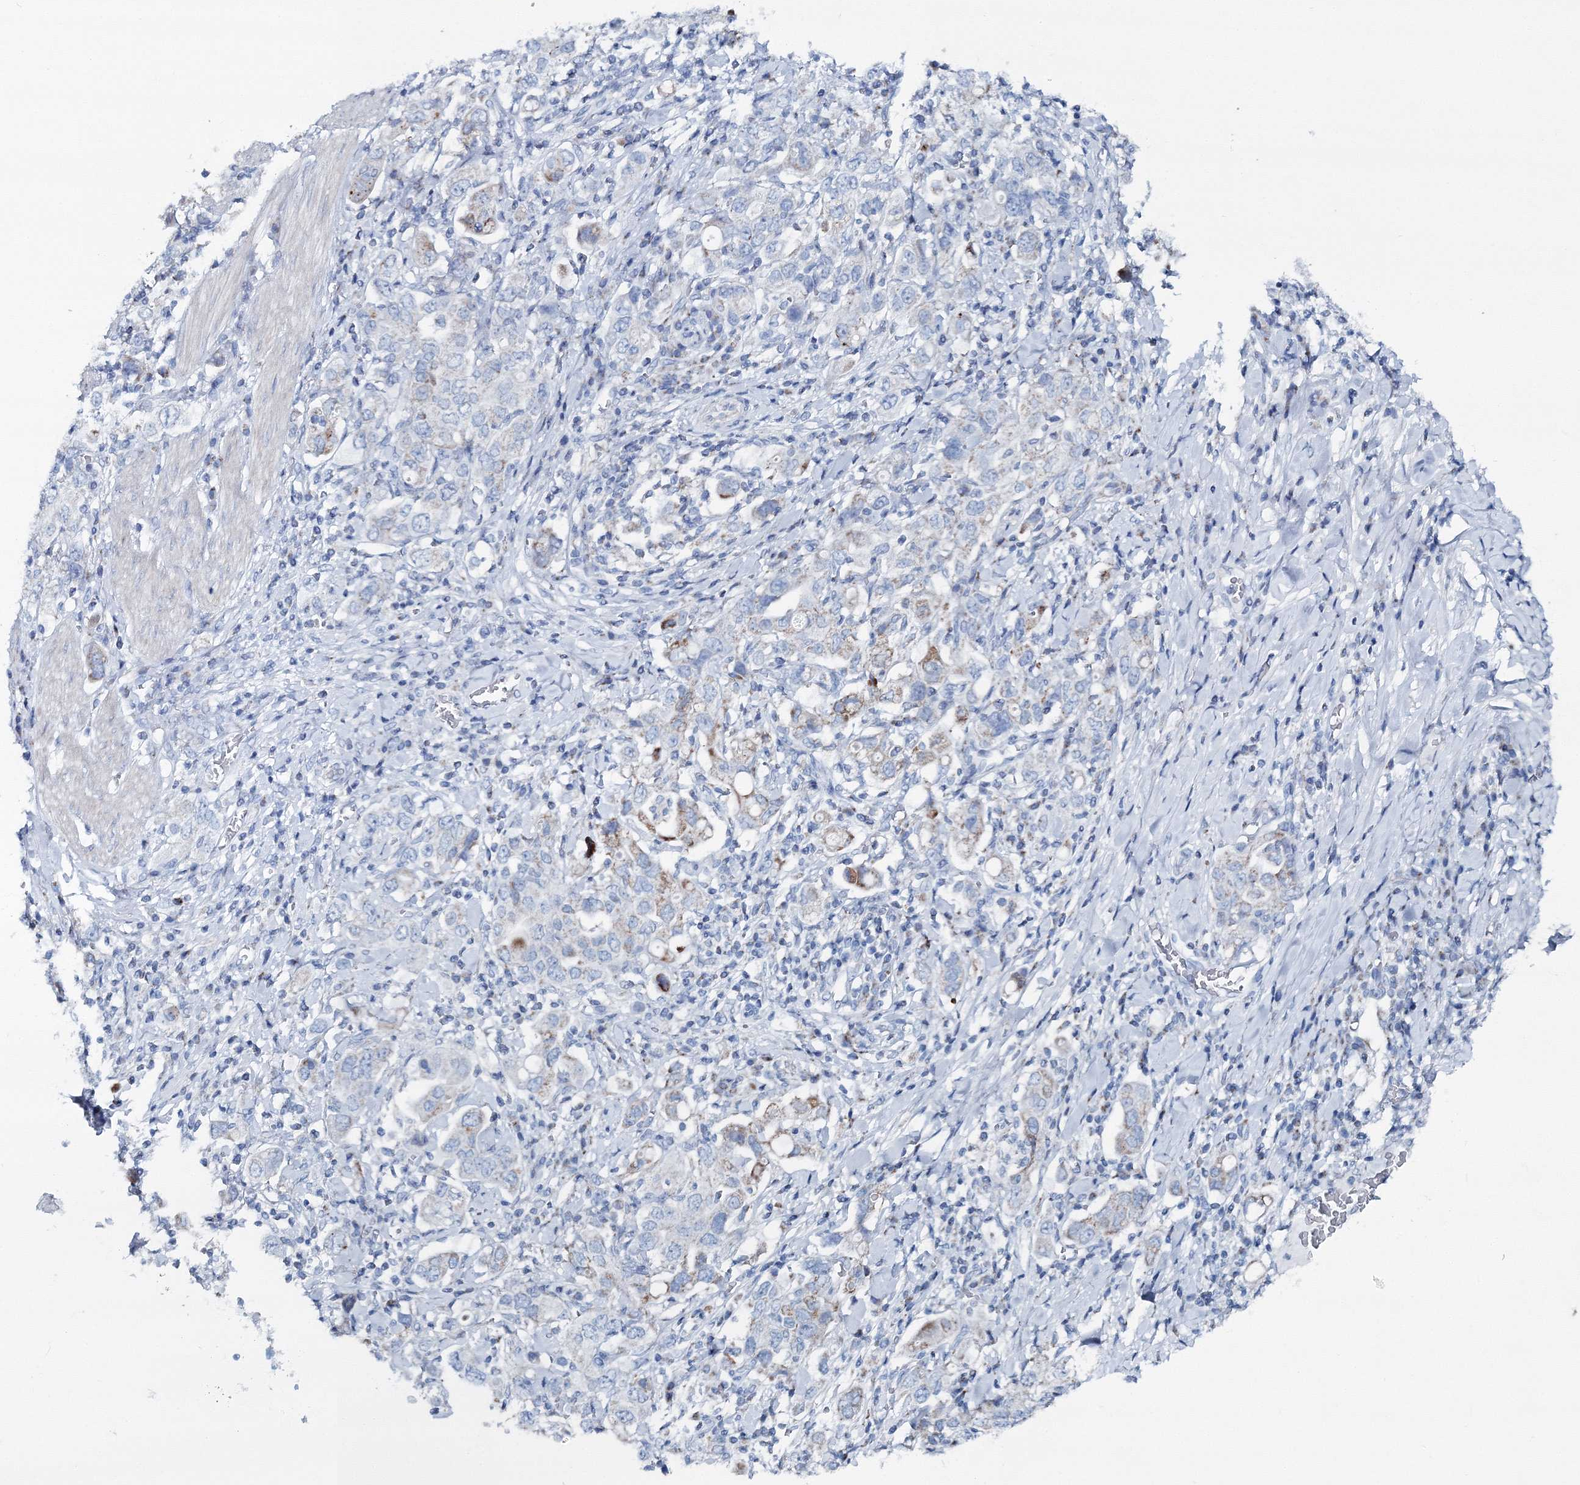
{"staining": {"intensity": "moderate", "quantity": "<25%", "location": "cytoplasmic/membranous"}, "tissue": "stomach cancer", "cell_type": "Tumor cells", "image_type": "cancer", "snomed": [{"axis": "morphology", "description": "Adenocarcinoma, NOS"}, {"axis": "topography", "description": "Stomach, upper"}], "caption": "Moderate cytoplasmic/membranous positivity is appreciated in approximately <25% of tumor cells in stomach cancer (adenocarcinoma).", "gene": "GABARAPL2", "patient": {"sex": "male", "age": 62}}